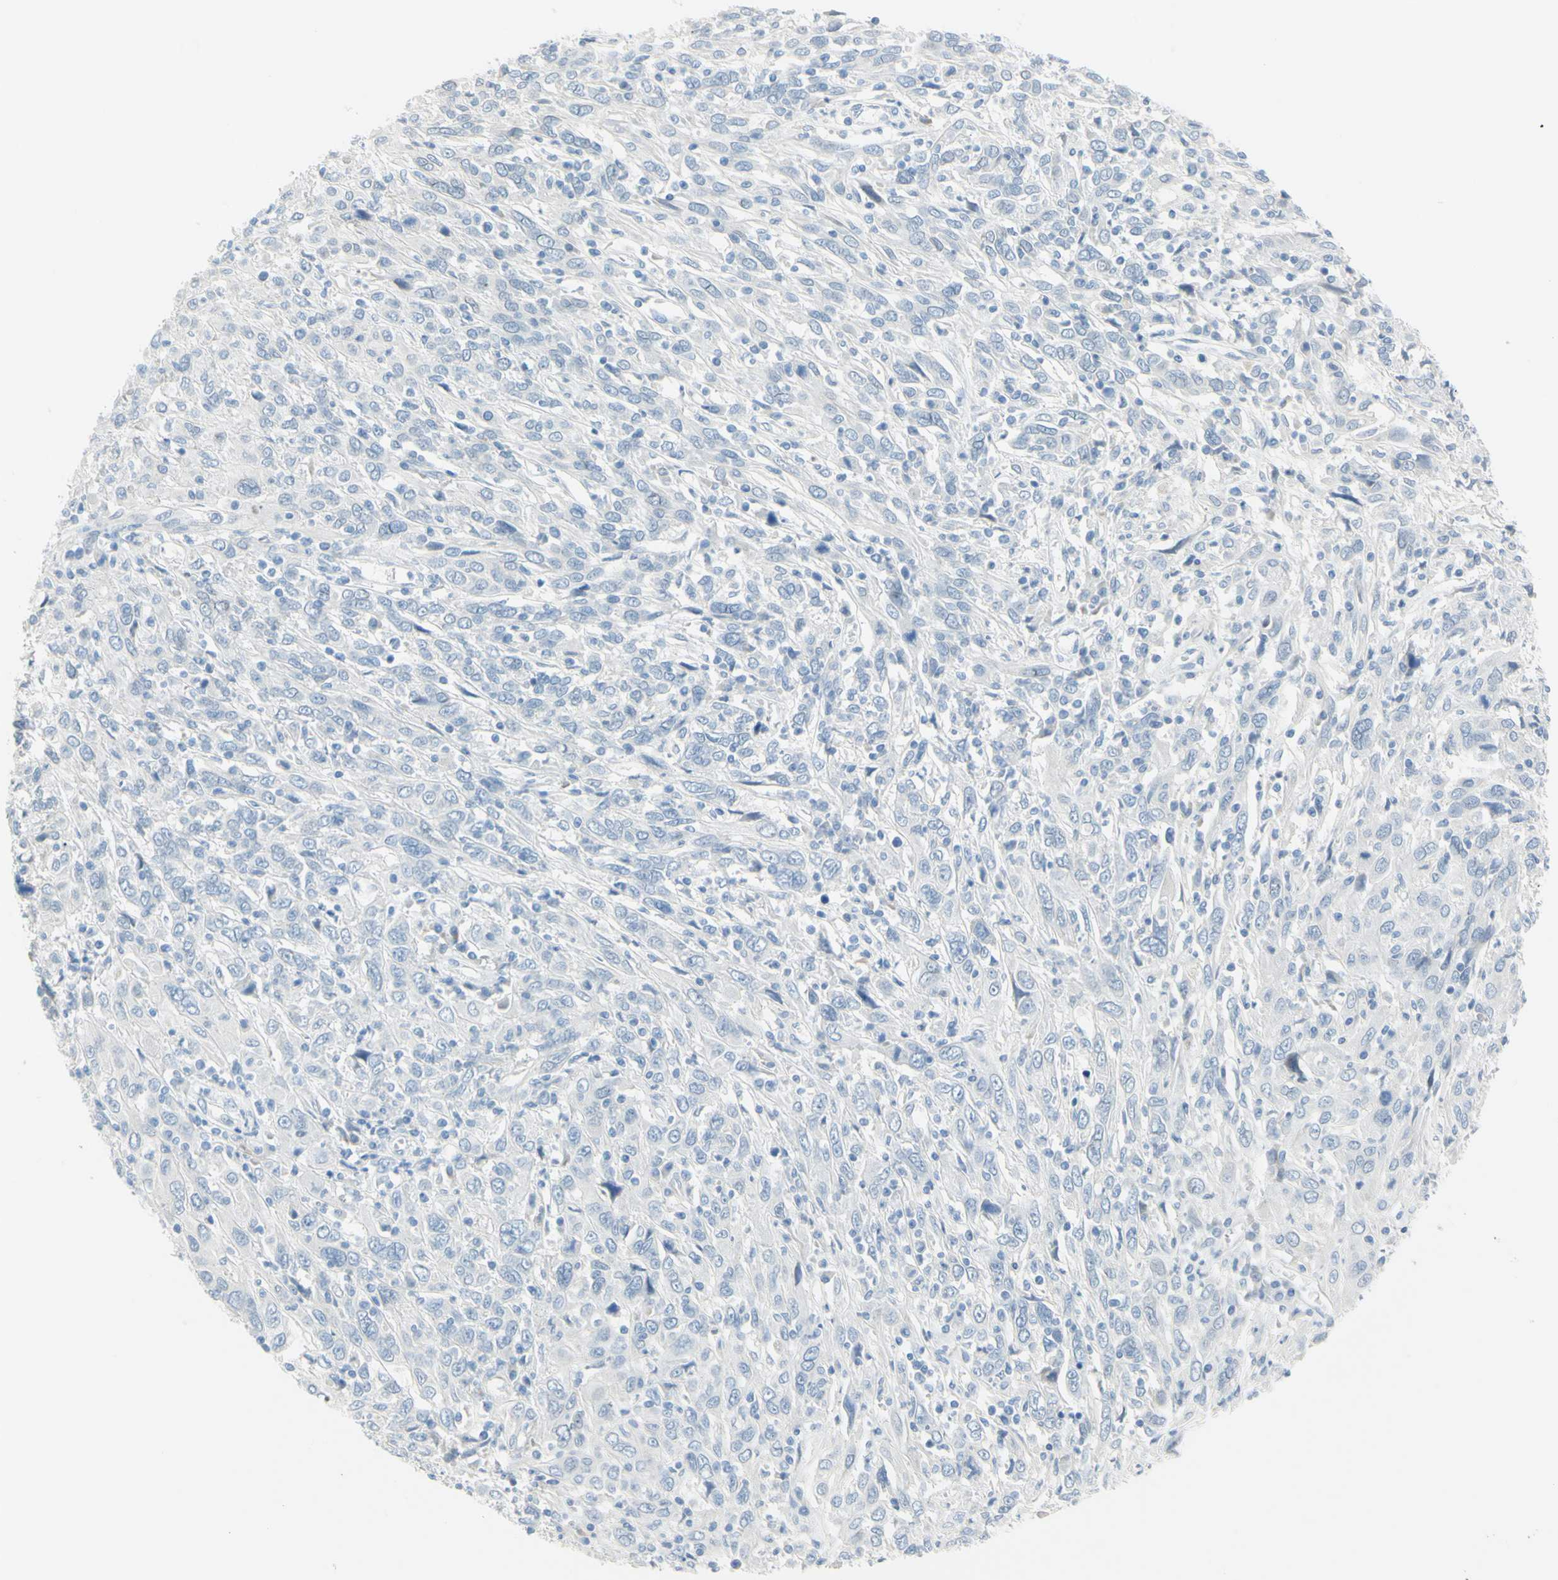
{"staining": {"intensity": "negative", "quantity": "none", "location": "none"}, "tissue": "cervical cancer", "cell_type": "Tumor cells", "image_type": "cancer", "snomed": [{"axis": "morphology", "description": "Squamous cell carcinoma, NOS"}, {"axis": "topography", "description": "Cervix"}], "caption": "There is no significant positivity in tumor cells of squamous cell carcinoma (cervical). Nuclei are stained in blue.", "gene": "DCT", "patient": {"sex": "female", "age": 46}}